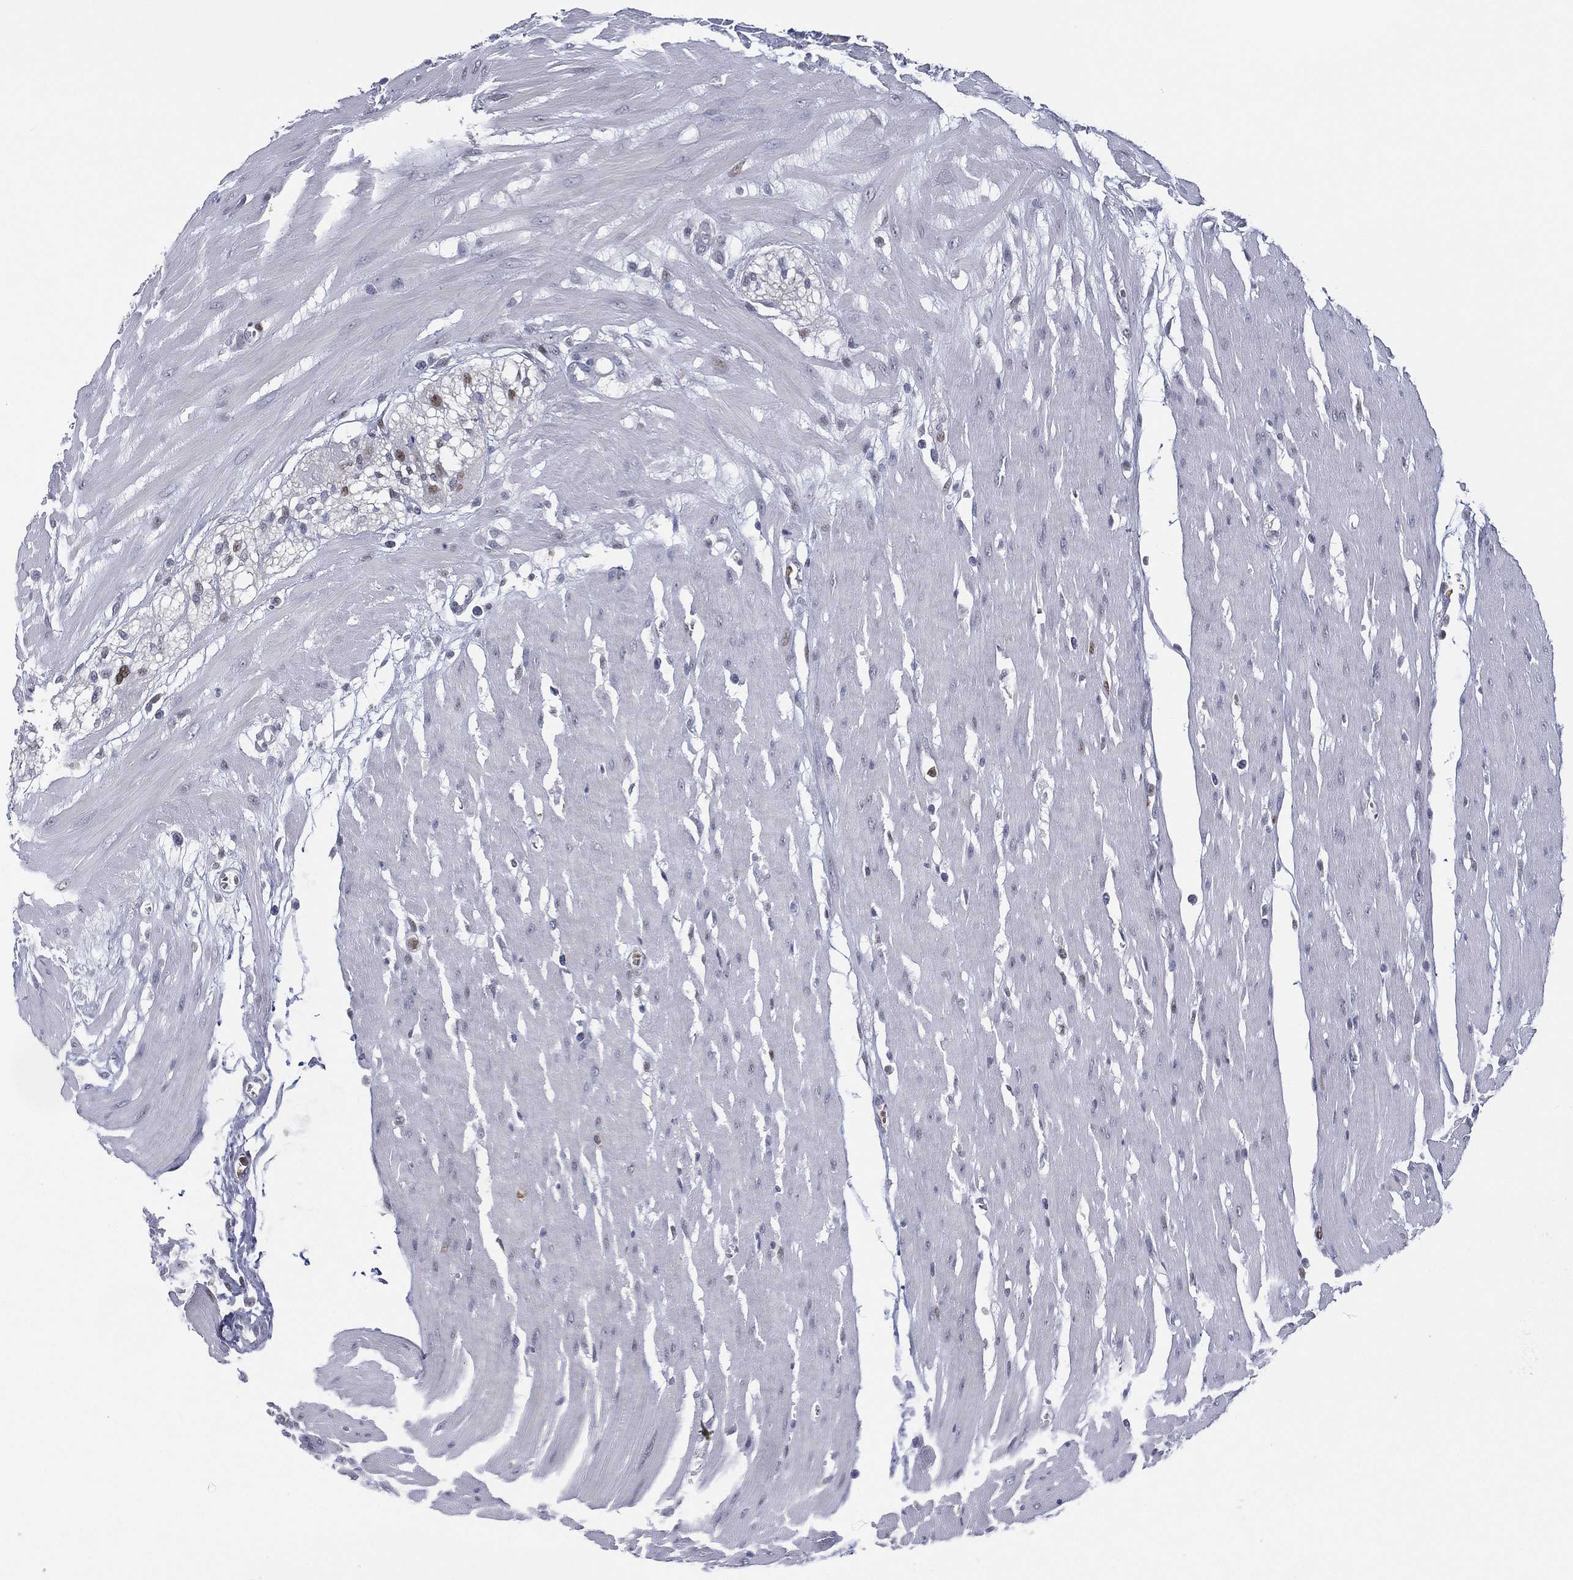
{"staining": {"intensity": "negative", "quantity": "none", "location": "none"}, "tissue": "colon", "cell_type": "Endothelial cells", "image_type": "normal", "snomed": [{"axis": "morphology", "description": "Normal tissue, NOS"}, {"axis": "morphology", "description": "Adenocarcinoma, NOS"}, {"axis": "topography", "description": "Colon"}], "caption": "A high-resolution image shows immunohistochemistry (IHC) staining of unremarkable colon, which shows no significant positivity in endothelial cells. (DAB (3,3'-diaminobenzidine) immunohistochemistry (IHC), high magnification).", "gene": "ZNF711", "patient": {"sex": "male", "age": 65}}